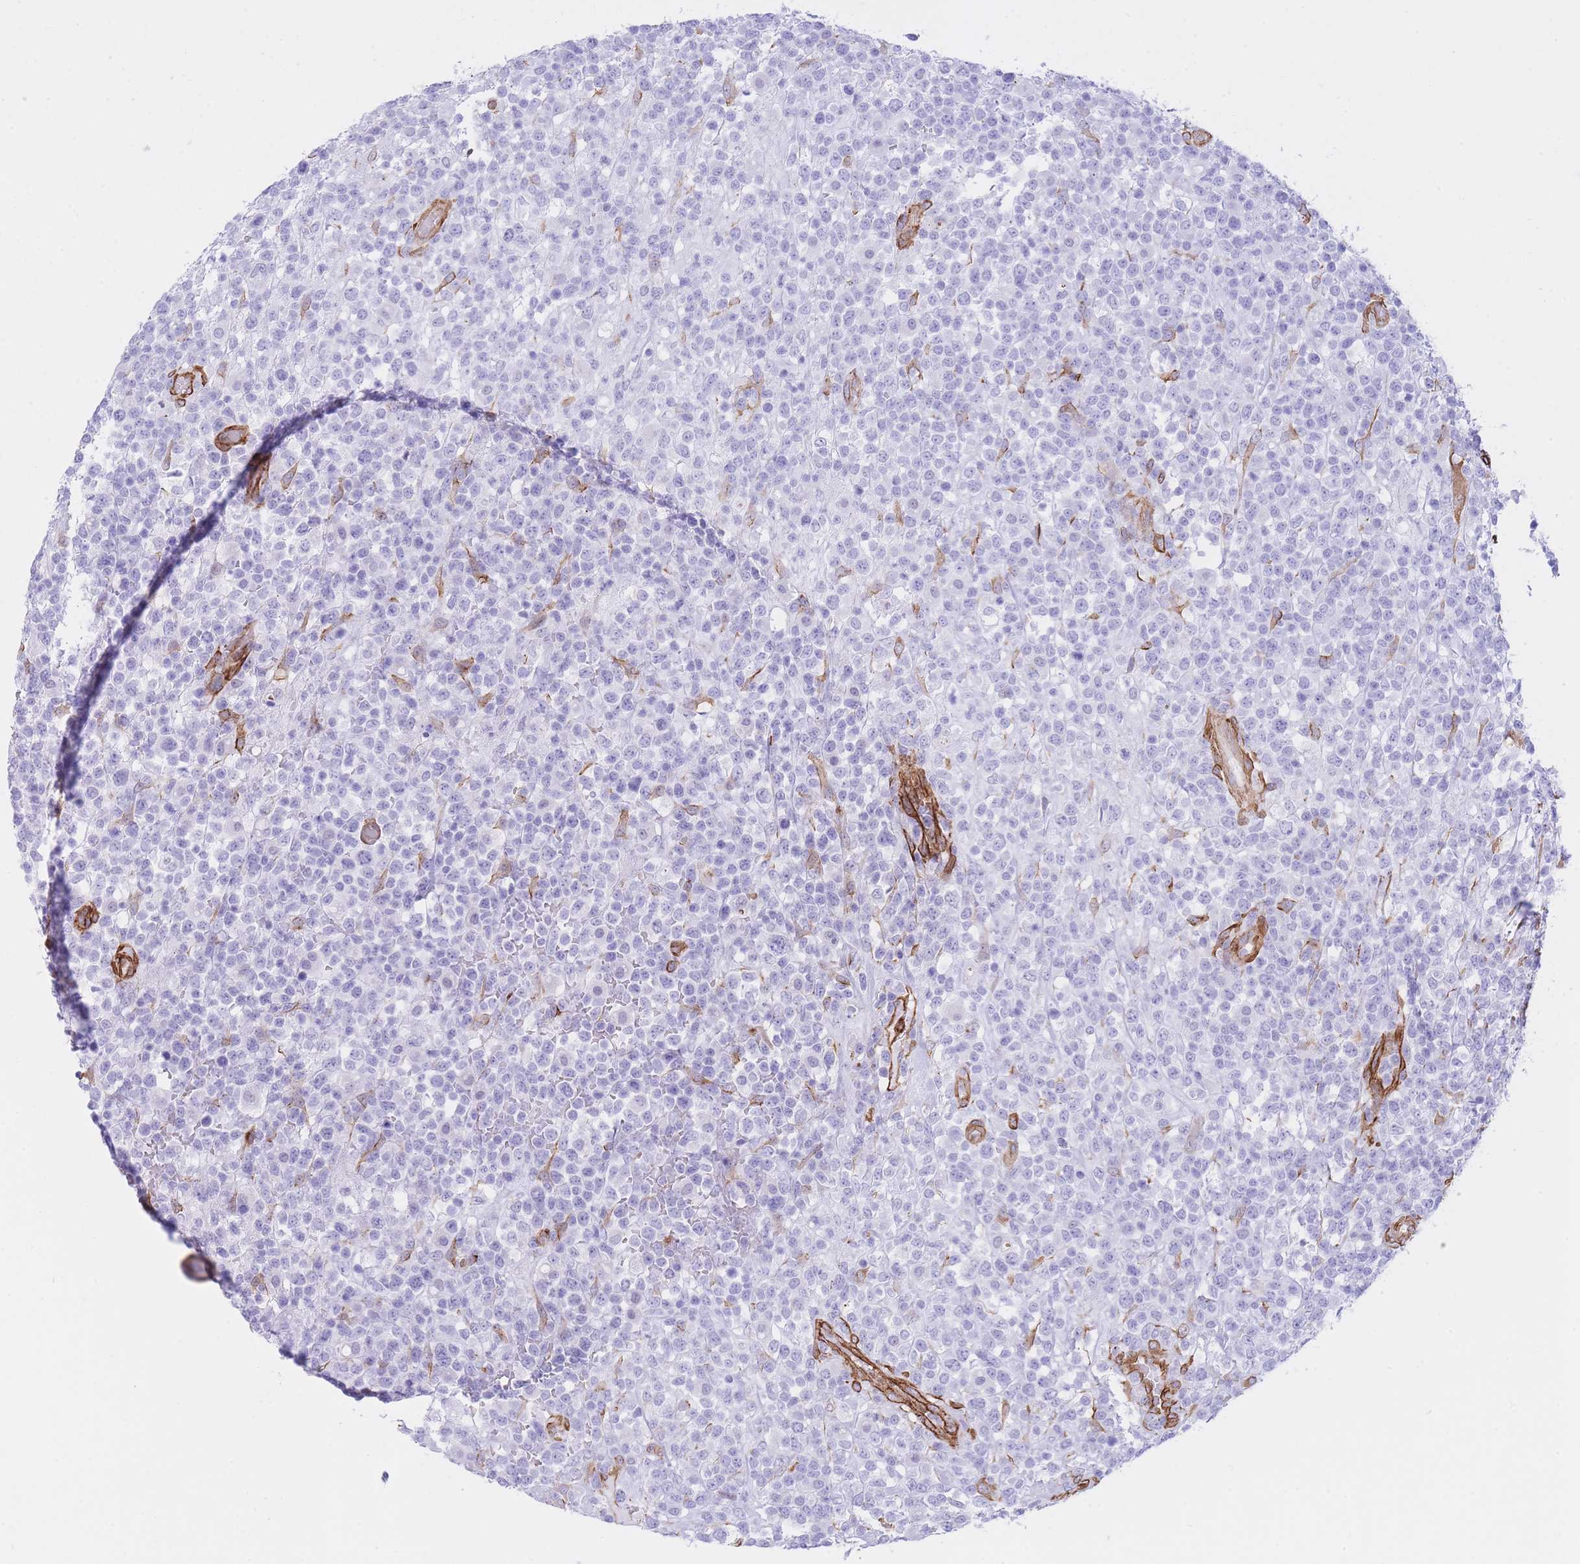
{"staining": {"intensity": "negative", "quantity": "none", "location": "none"}, "tissue": "lymphoma", "cell_type": "Tumor cells", "image_type": "cancer", "snomed": [{"axis": "morphology", "description": "Malignant lymphoma, non-Hodgkin's type, High grade"}, {"axis": "topography", "description": "Colon"}], "caption": "There is no significant staining in tumor cells of lymphoma.", "gene": "CAVIN1", "patient": {"sex": "female", "age": 53}}